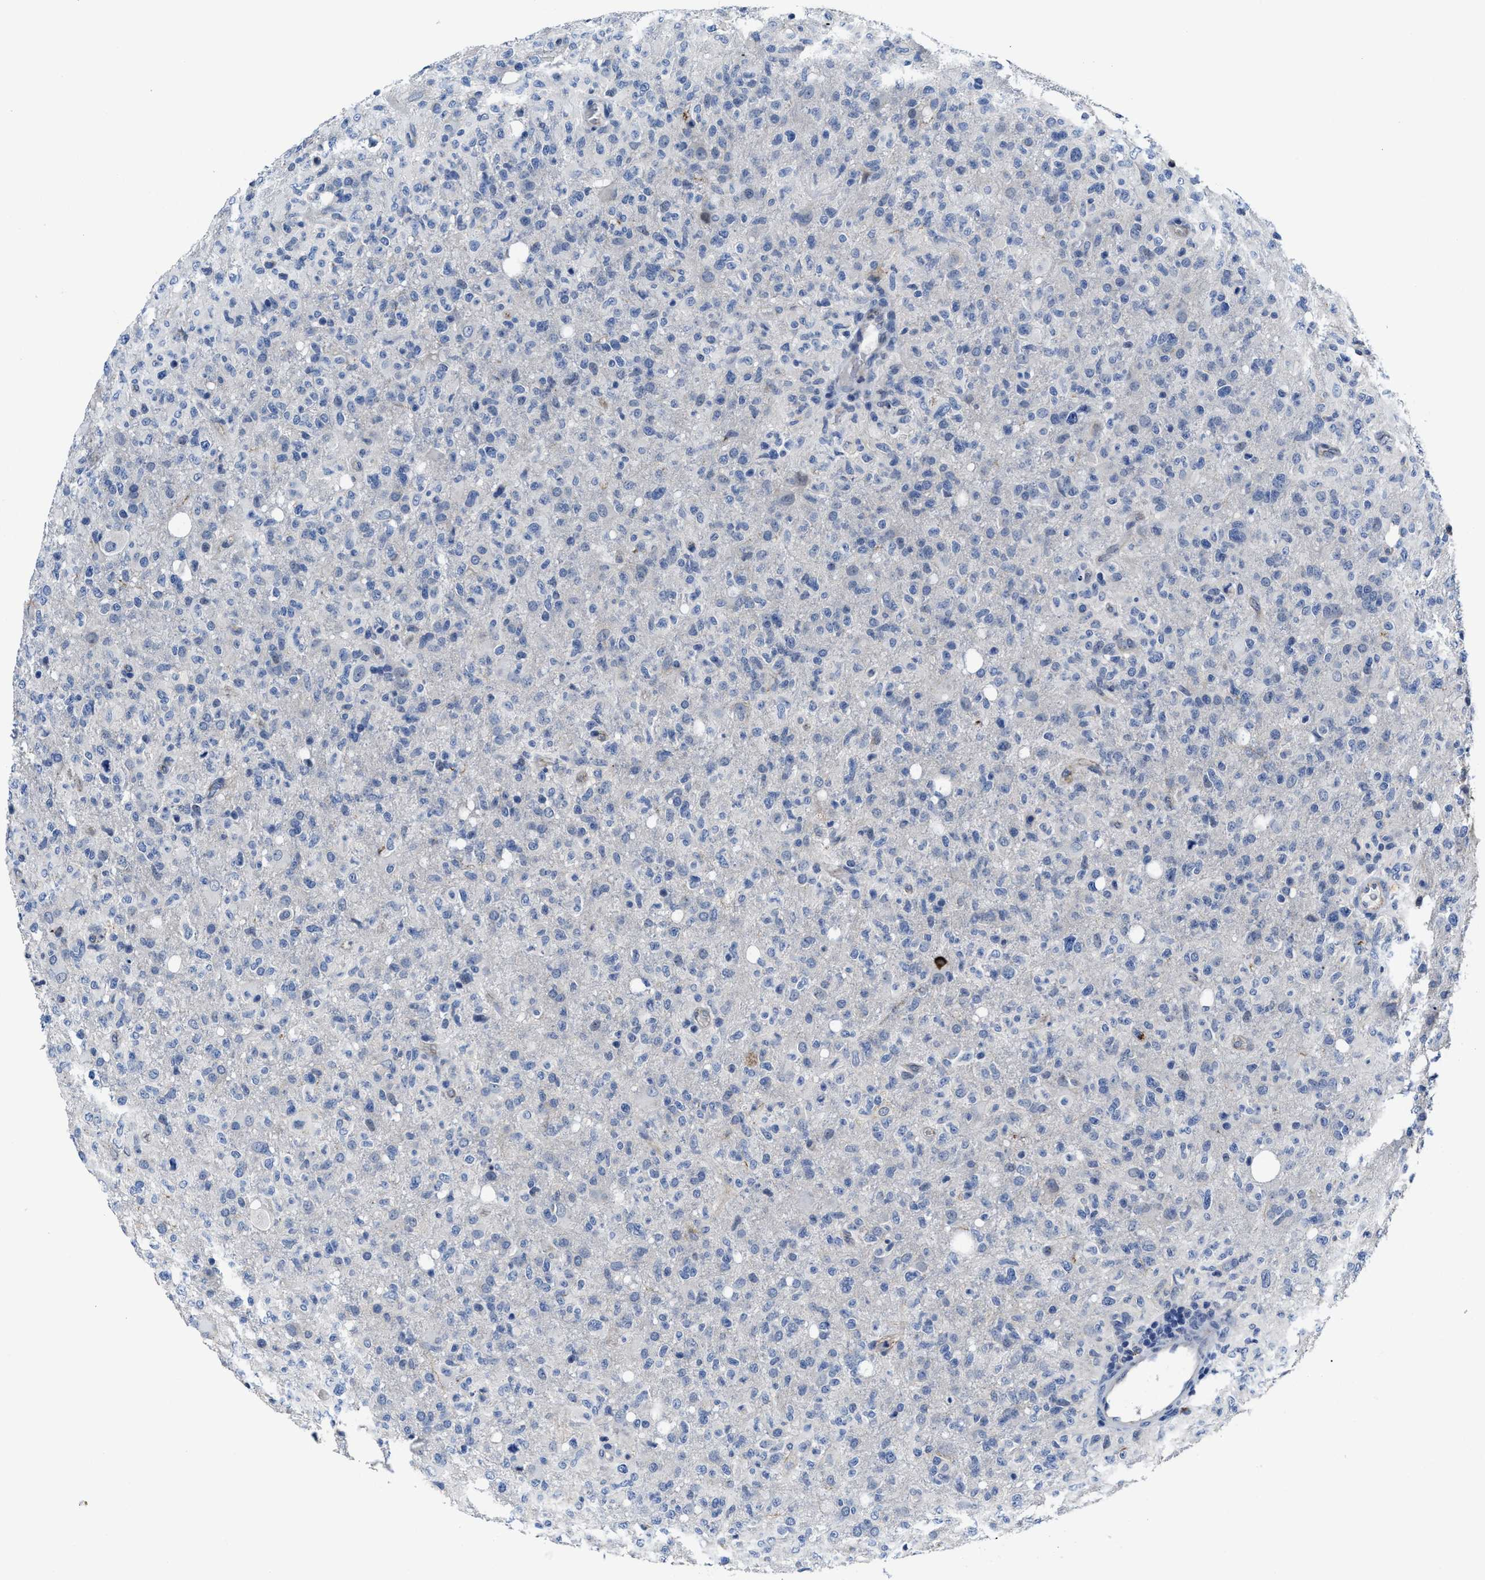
{"staining": {"intensity": "negative", "quantity": "none", "location": "none"}, "tissue": "glioma", "cell_type": "Tumor cells", "image_type": "cancer", "snomed": [{"axis": "morphology", "description": "Glioma, malignant, High grade"}, {"axis": "topography", "description": "Brain"}], "caption": "Tumor cells show no significant protein positivity in malignant glioma (high-grade).", "gene": "GHITM", "patient": {"sex": "female", "age": 57}}